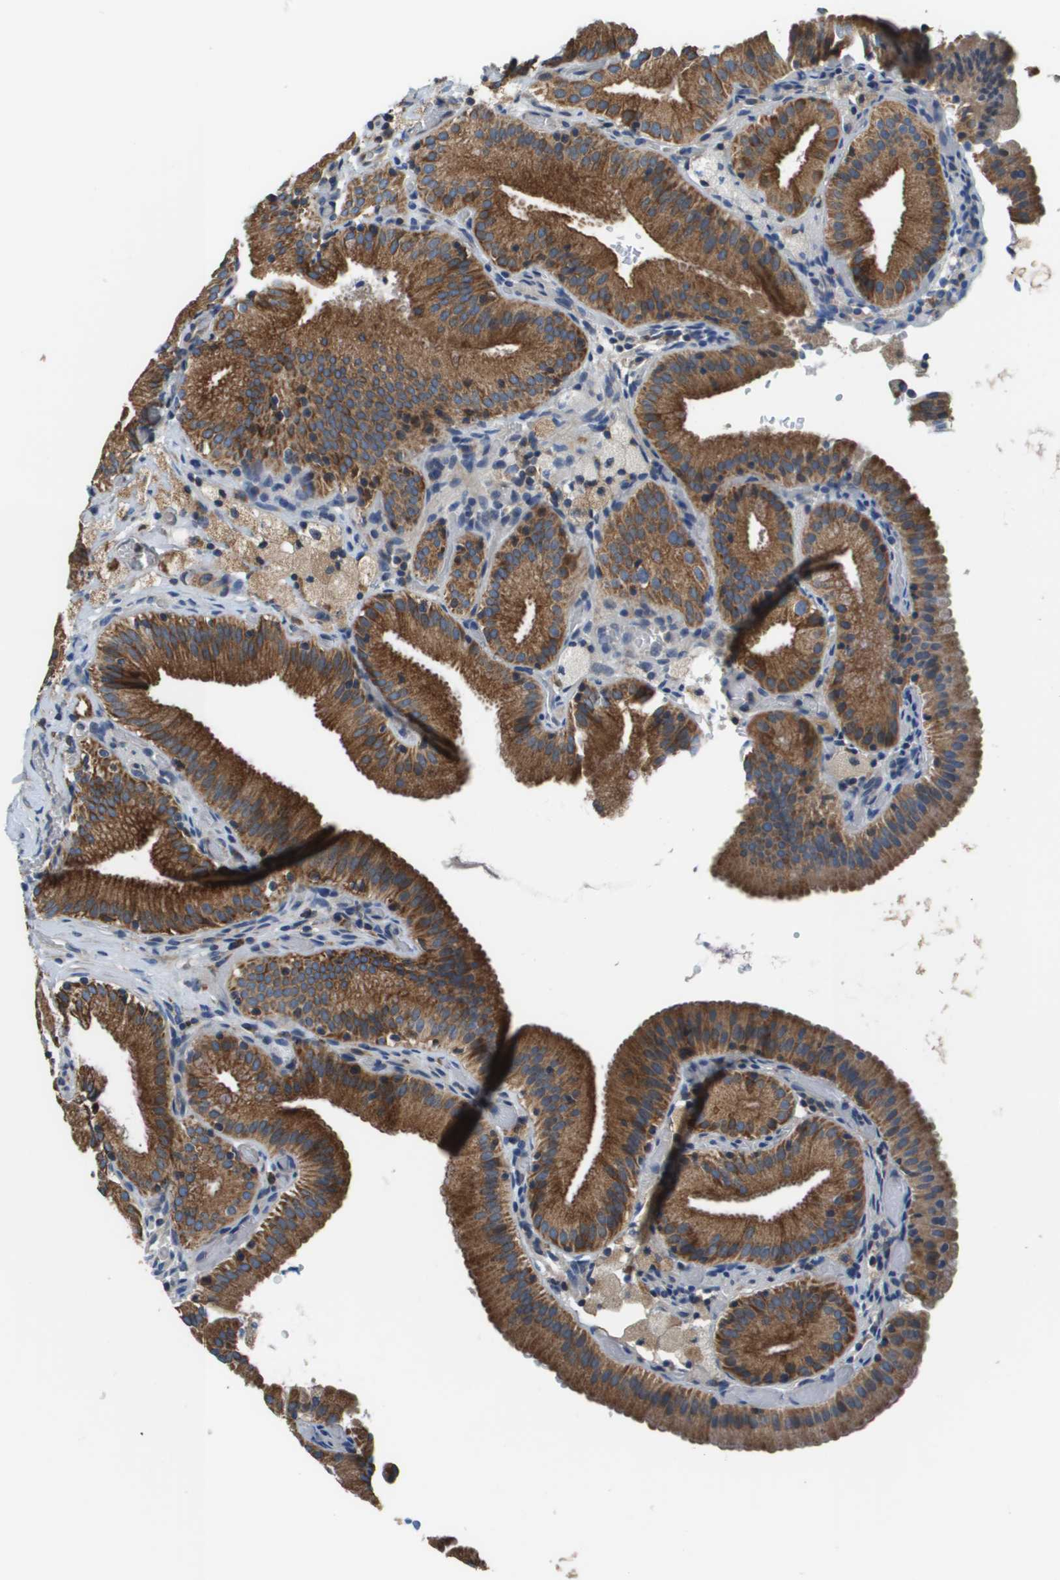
{"staining": {"intensity": "strong", "quantity": ">75%", "location": "cytoplasmic/membranous"}, "tissue": "gallbladder", "cell_type": "Glandular cells", "image_type": "normal", "snomed": [{"axis": "morphology", "description": "Normal tissue, NOS"}, {"axis": "topography", "description": "Gallbladder"}], "caption": "Strong cytoplasmic/membranous expression is identified in approximately >75% of glandular cells in normal gallbladder. The staining is performed using DAB brown chromogen to label protein expression. The nuclei are counter-stained blue using hematoxylin.", "gene": "CNPY3", "patient": {"sex": "male", "age": 54}}